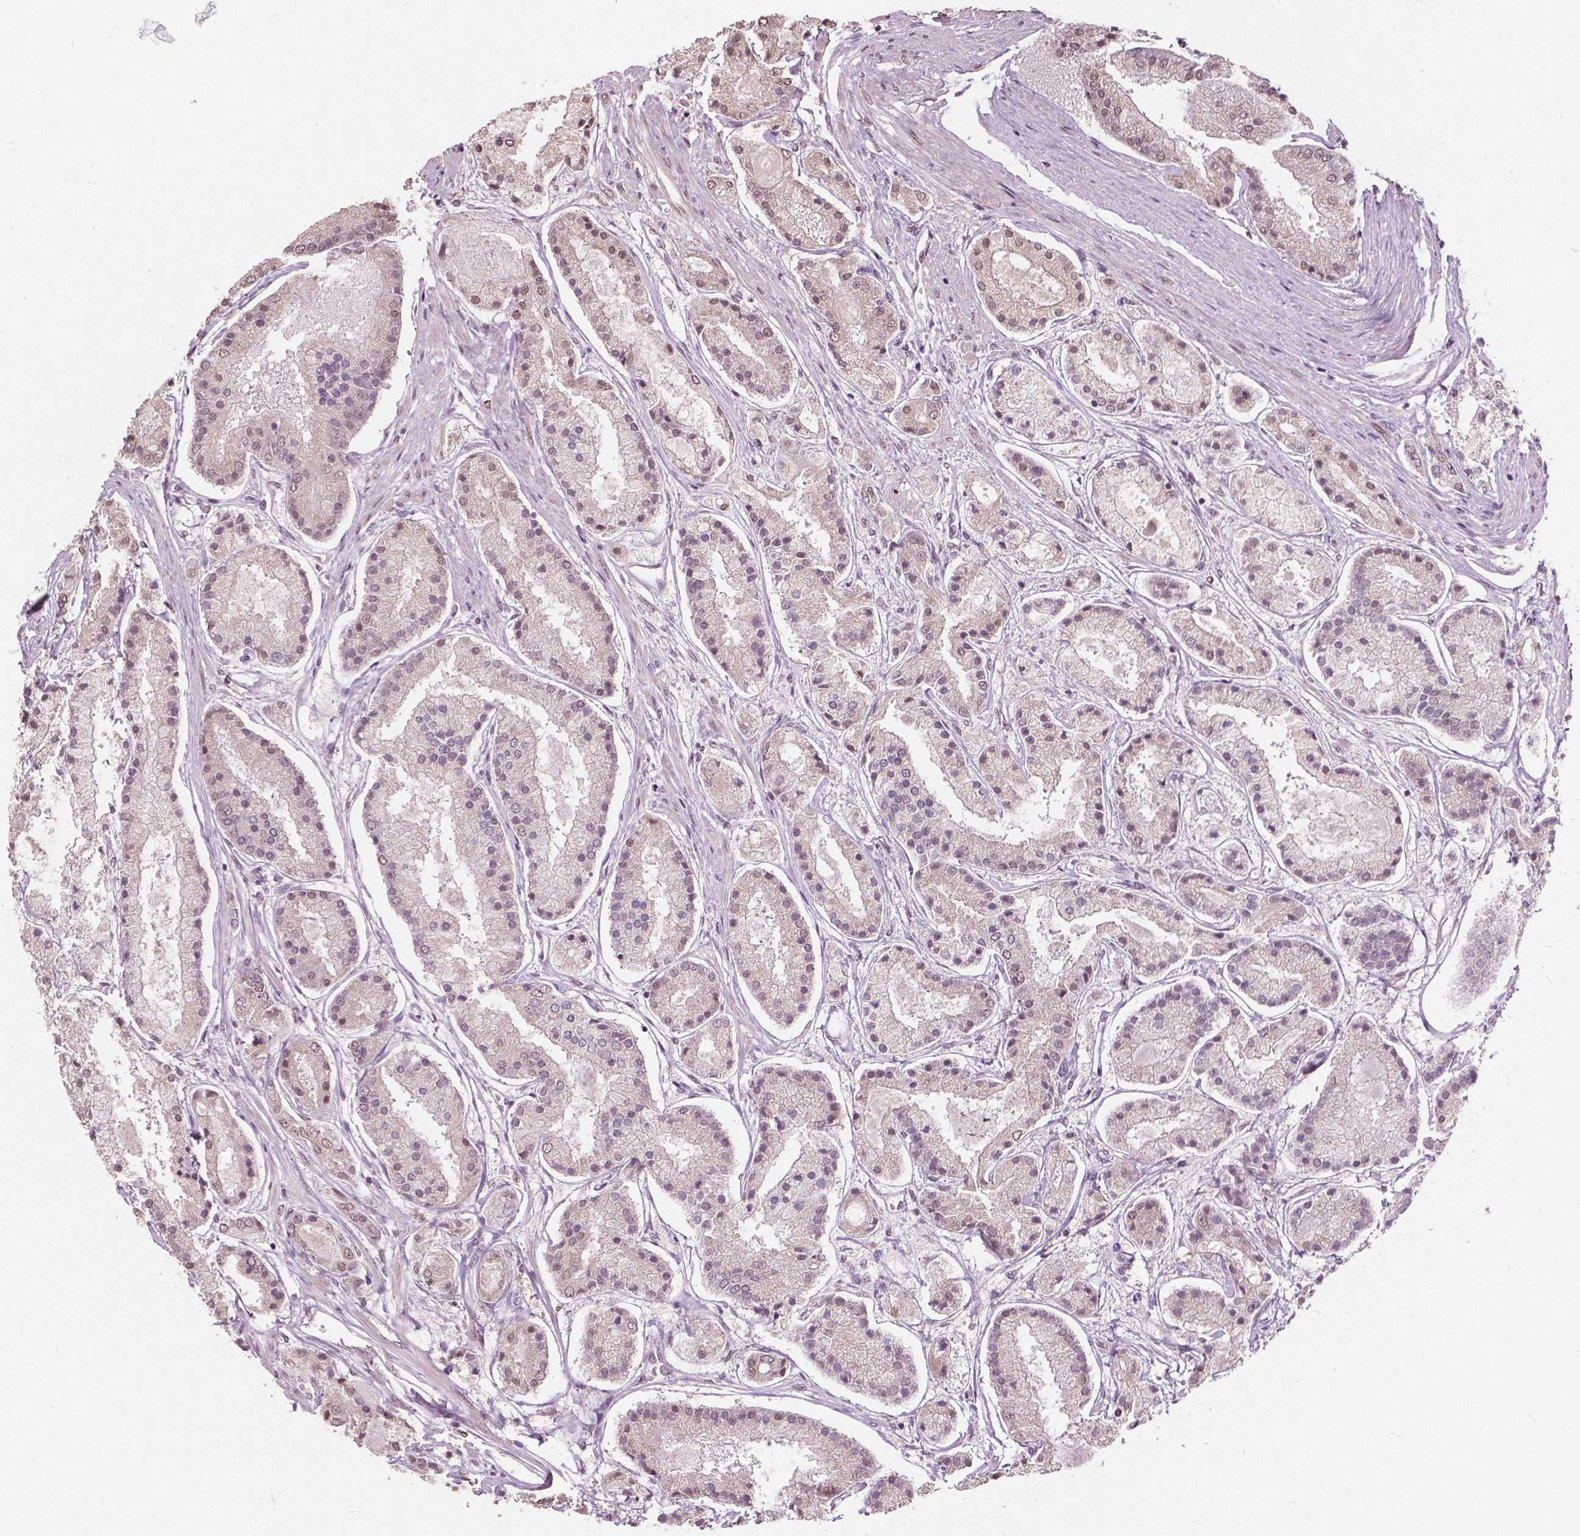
{"staining": {"intensity": "weak", "quantity": "25%-75%", "location": "nuclear"}, "tissue": "prostate cancer", "cell_type": "Tumor cells", "image_type": "cancer", "snomed": [{"axis": "morphology", "description": "Adenocarcinoma, High grade"}, {"axis": "topography", "description": "Prostate"}], "caption": "Immunohistochemistry image of prostate cancer stained for a protein (brown), which demonstrates low levels of weak nuclear expression in about 25%-75% of tumor cells.", "gene": "HOXA10", "patient": {"sex": "male", "age": 67}}